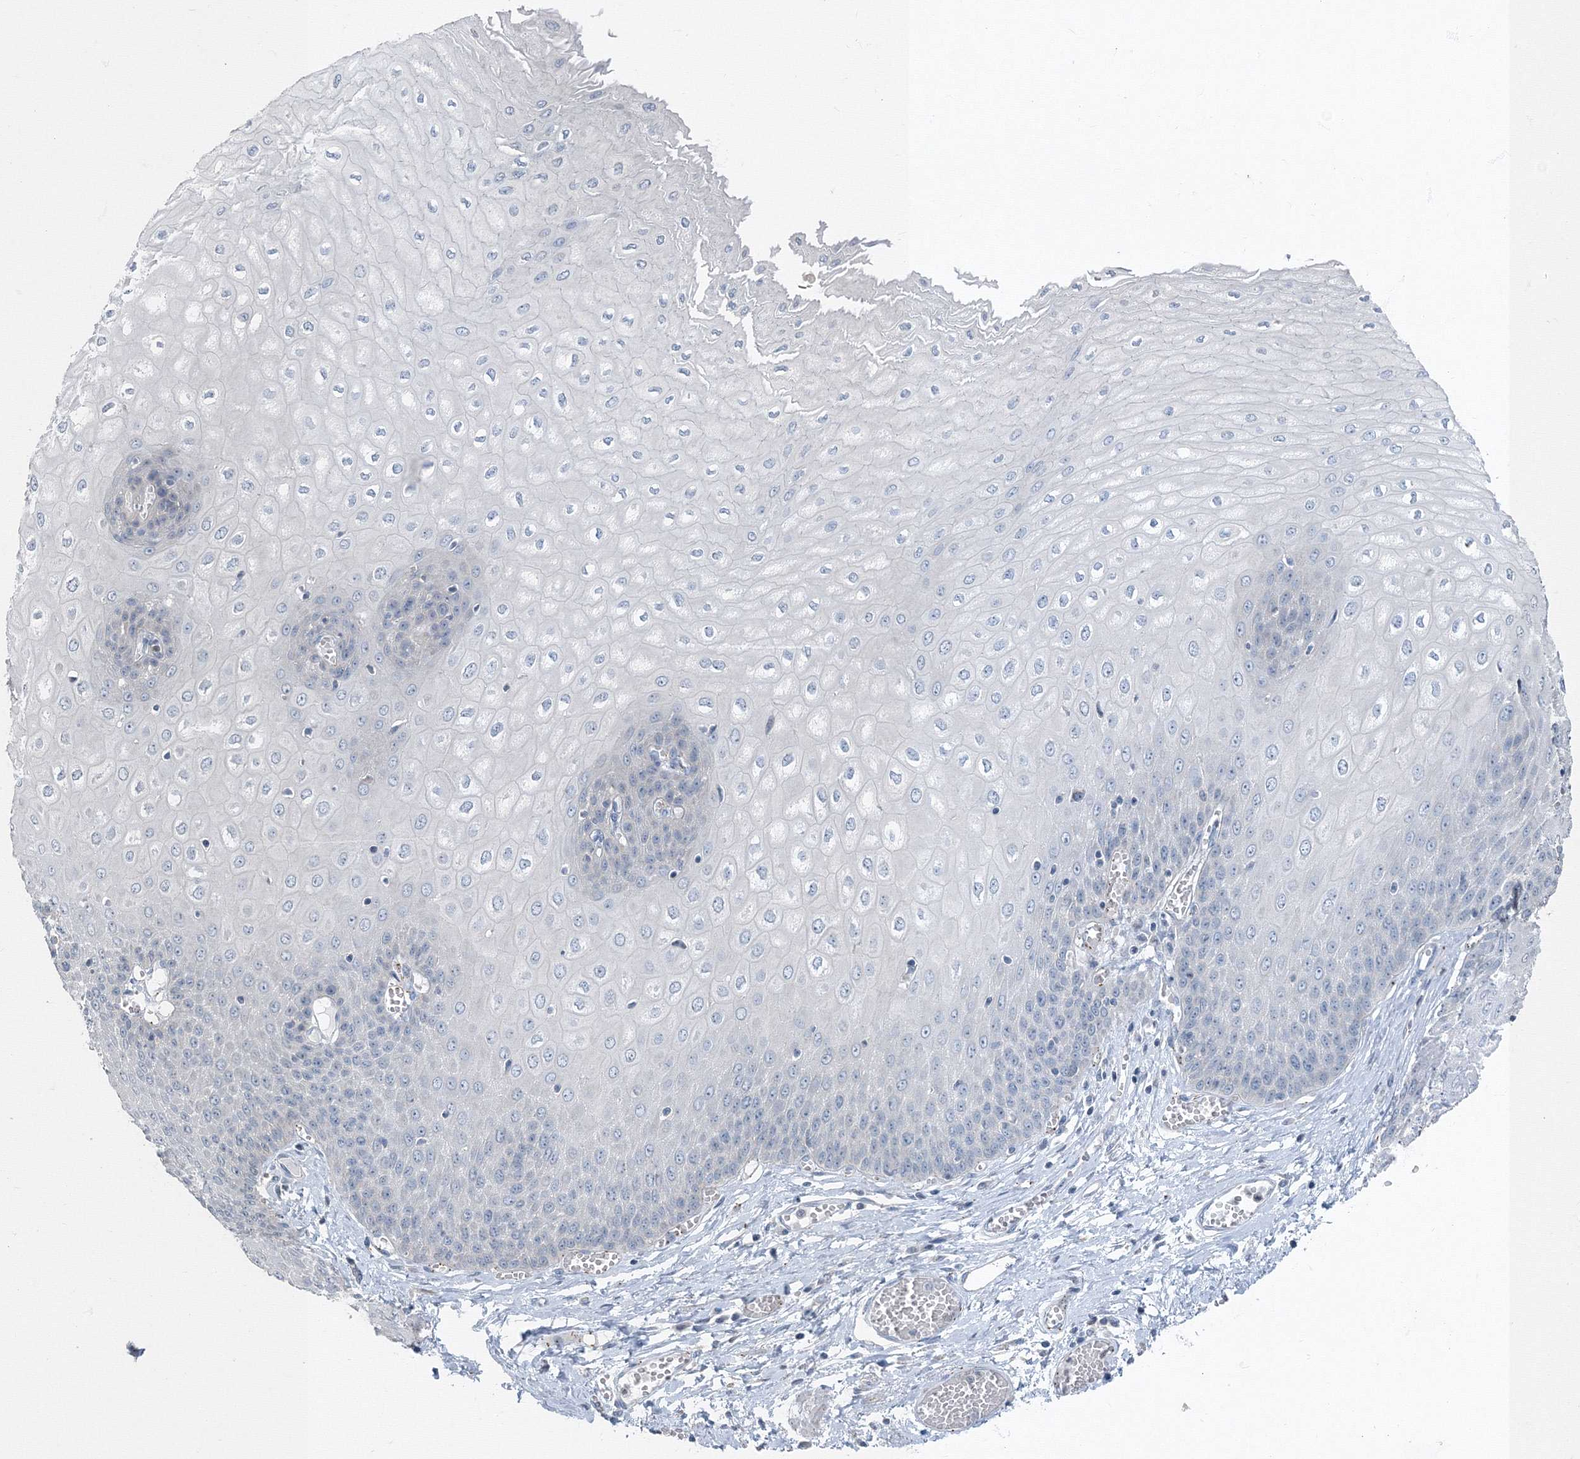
{"staining": {"intensity": "negative", "quantity": "none", "location": "none"}, "tissue": "esophagus", "cell_type": "Squamous epithelial cells", "image_type": "normal", "snomed": [{"axis": "morphology", "description": "Normal tissue, NOS"}, {"axis": "topography", "description": "Esophagus"}], "caption": "An immunohistochemistry micrograph of benign esophagus is shown. There is no staining in squamous epithelial cells of esophagus.", "gene": "AASDH", "patient": {"sex": "male", "age": 60}}